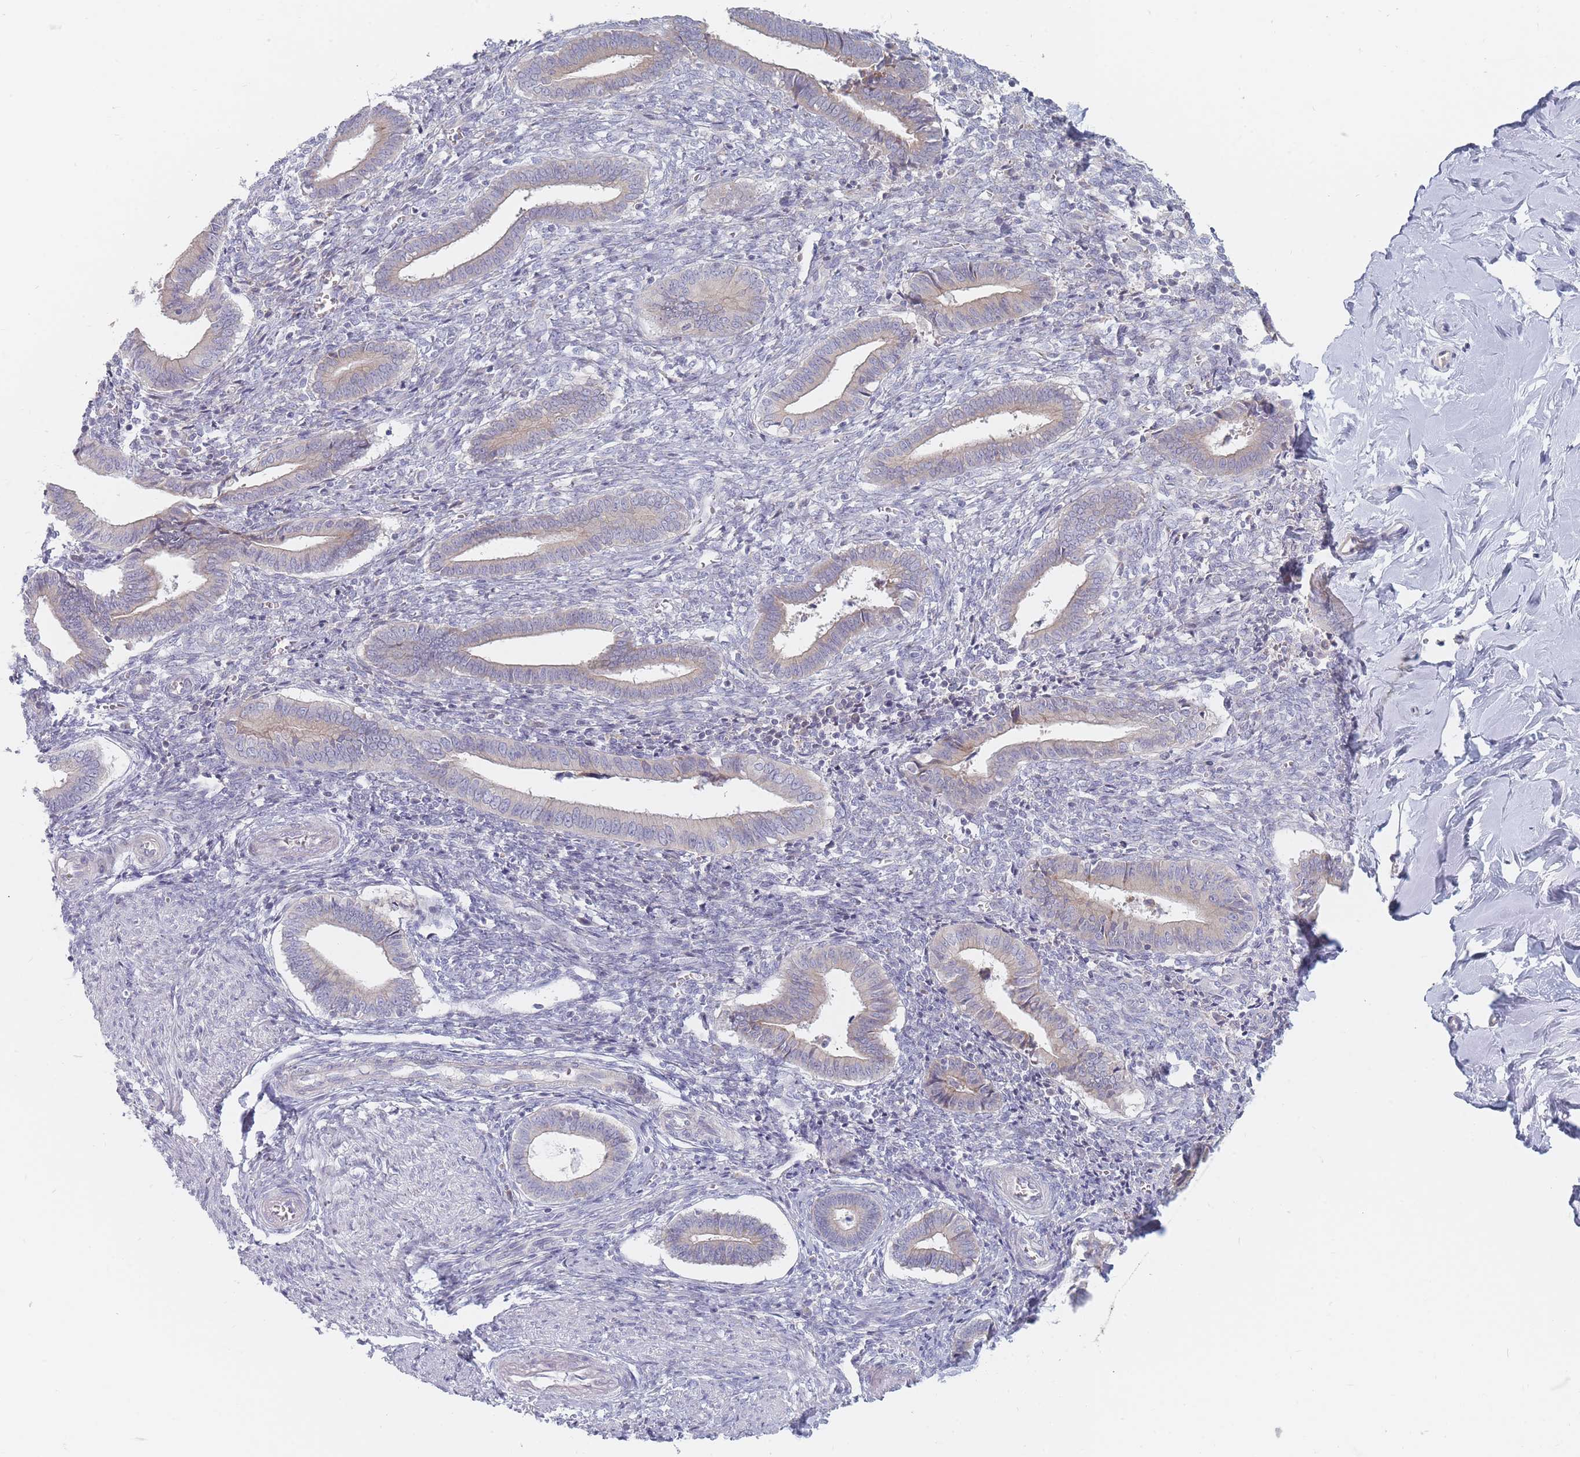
{"staining": {"intensity": "negative", "quantity": "none", "location": "none"}, "tissue": "endometrium", "cell_type": "Cells in endometrial stroma", "image_type": "normal", "snomed": [{"axis": "morphology", "description": "Normal tissue, NOS"}, {"axis": "topography", "description": "Other"}, {"axis": "topography", "description": "Endometrium"}], "caption": "Protein analysis of normal endometrium reveals no significant staining in cells in endometrial stroma. (DAB (3,3'-diaminobenzidine) immunohistochemistry (IHC), high magnification).", "gene": "SPATS1", "patient": {"sex": "female", "age": 44}}